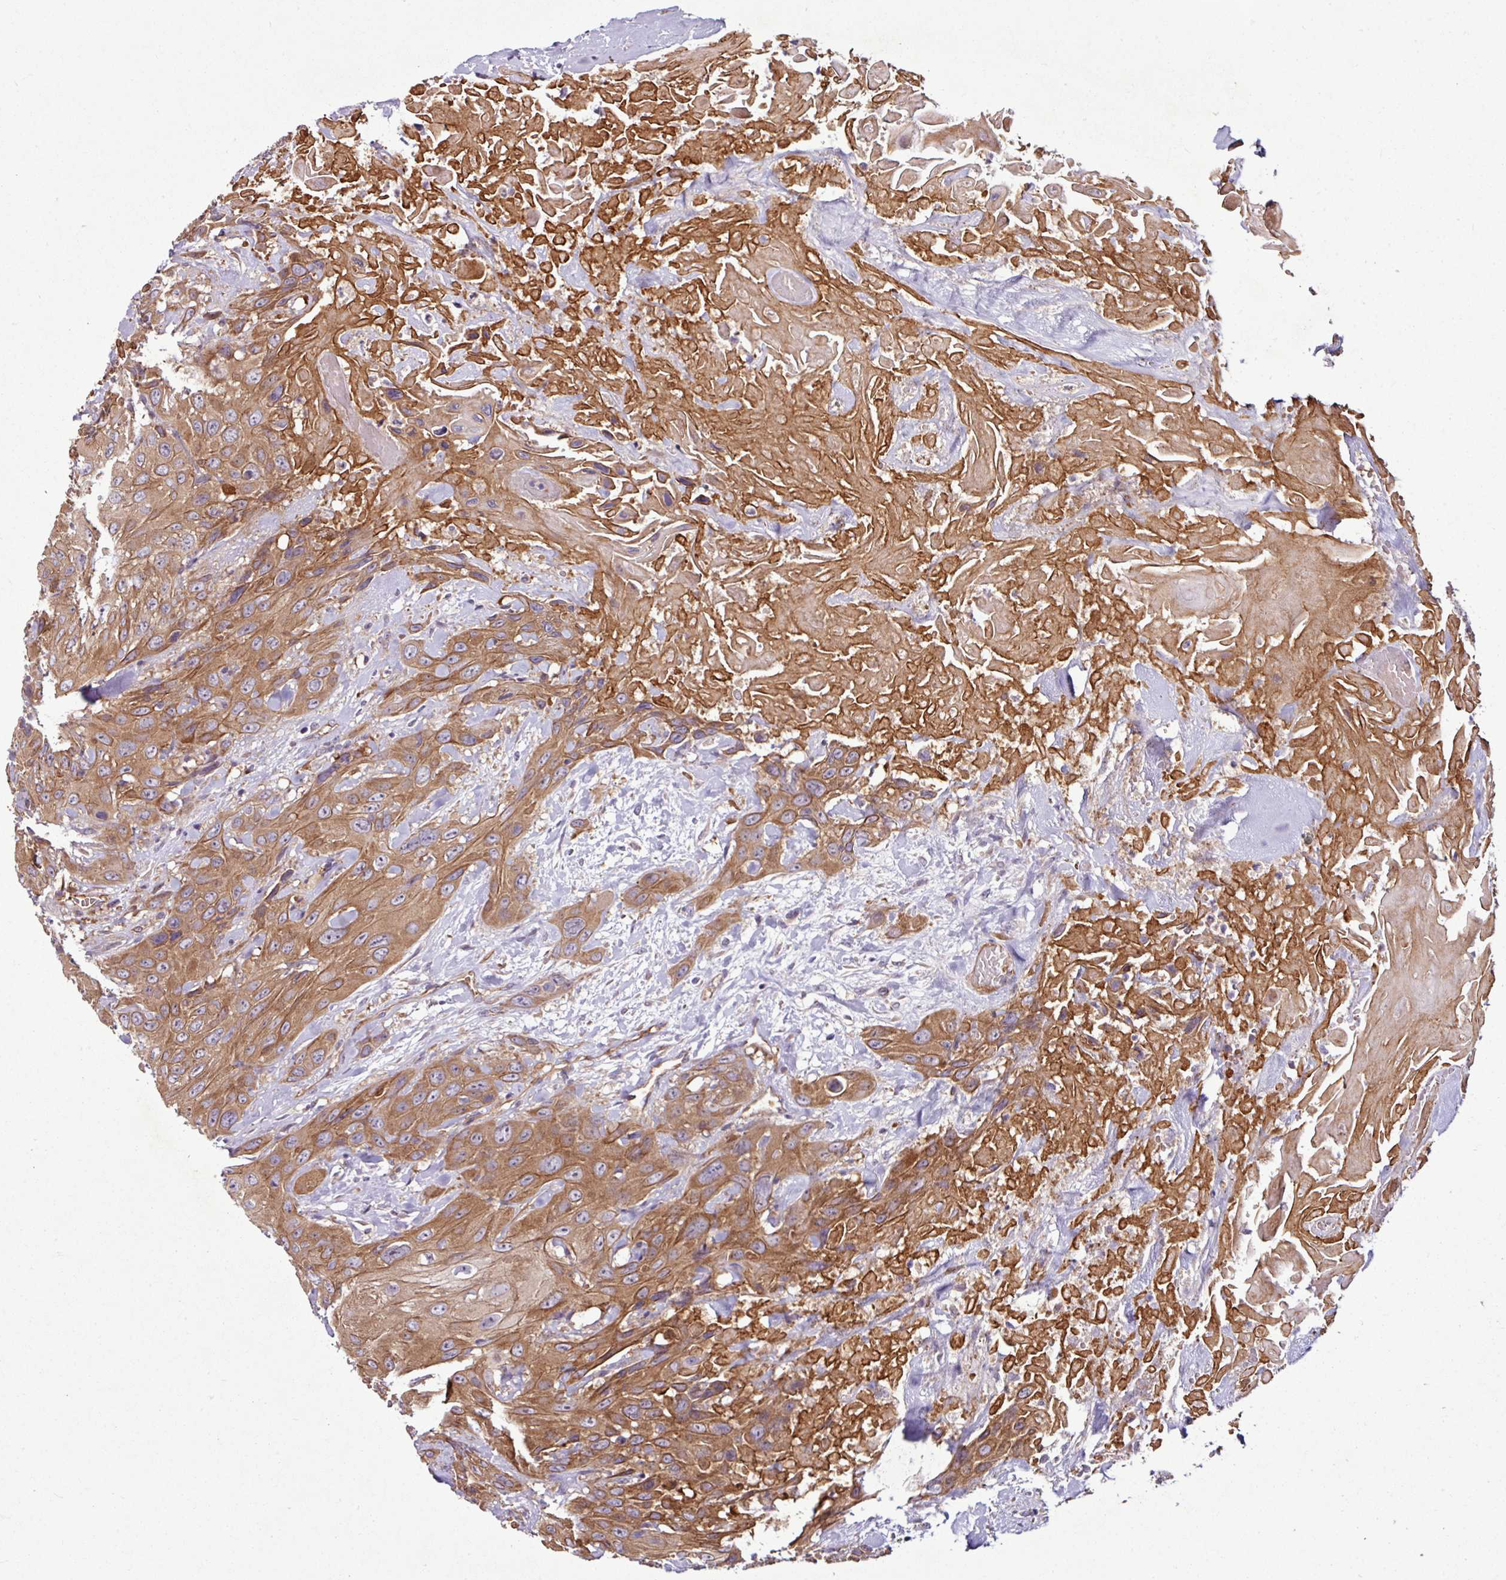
{"staining": {"intensity": "moderate", "quantity": ">75%", "location": "cytoplasmic/membranous"}, "tissue": "head and neck cancer", "cell_type": "Tumor cells", "image_type": "cancer", "snomed": [{"axis": "morphology", "description": "Squamous cell carcinoma, NOS"}, {"axis": "topography", "description": "Head-Neck"}], "caption": "Head and neck cancer (squamous cell carcinoma) stained for a protein exhibits moderate cytoplasmic/membranous positivity in tumor cells.", "gene": "ZNF106", "patient": {"sex": "male", "age": 81}}